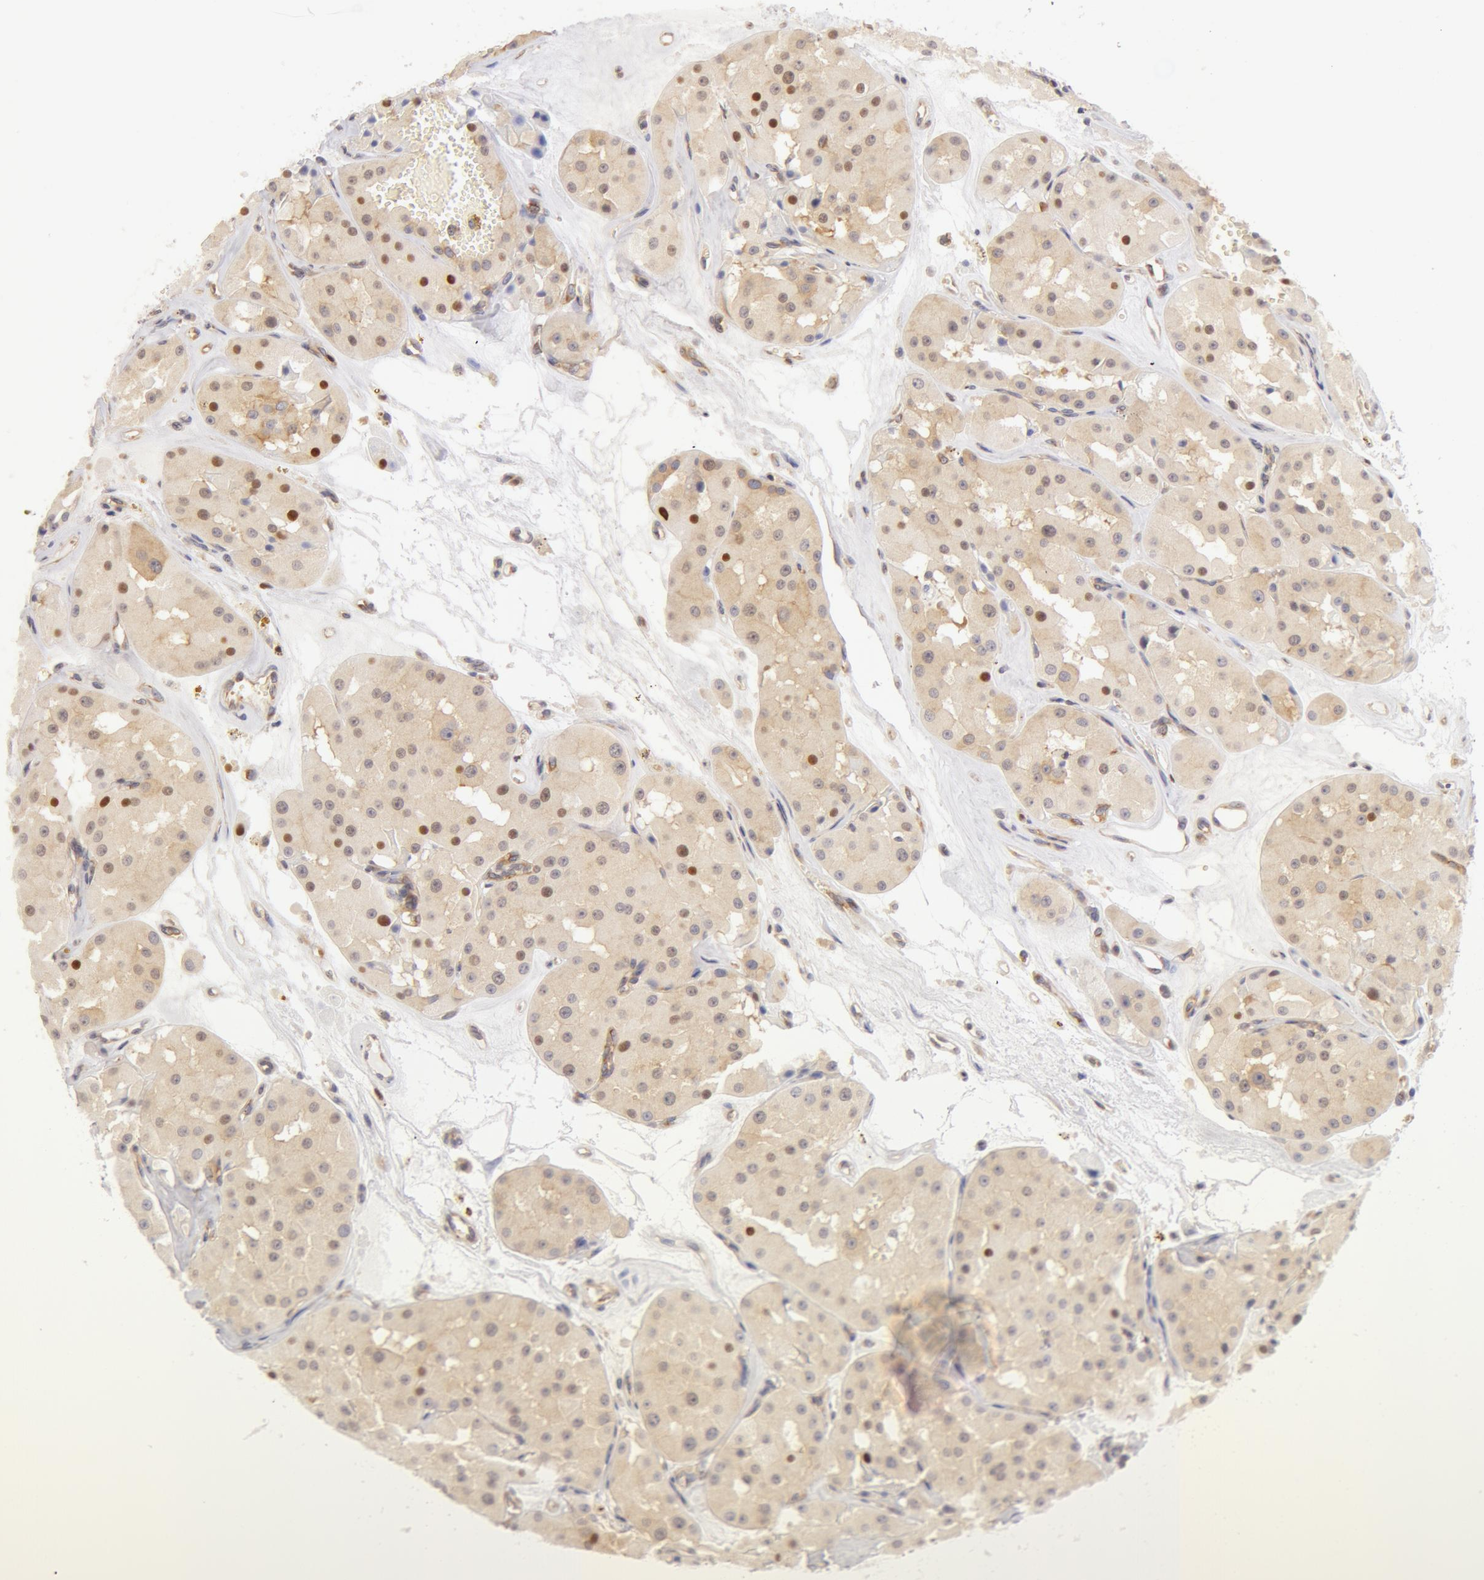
{"staining": {"intensity": "negative", "quantity": "none", "location": "none"}, "tissue": "renal cancer", "cell_type": "Tumor cells", "image_type": "cancer", "snomed": [{"axis": "morphology", "description": "Adenocarcinoma, uncertain malignant potential"}, {"axis": "topography", "description": "Kidney"}], "caption": "This is an immunohistochemistry (IHC) image of human renal adenocarcinoma,  uncertain malignant potential. There is no expression in tumor cells.", "gene": "DDX3Y", "patient": {"sex": "male", "age": 63}}